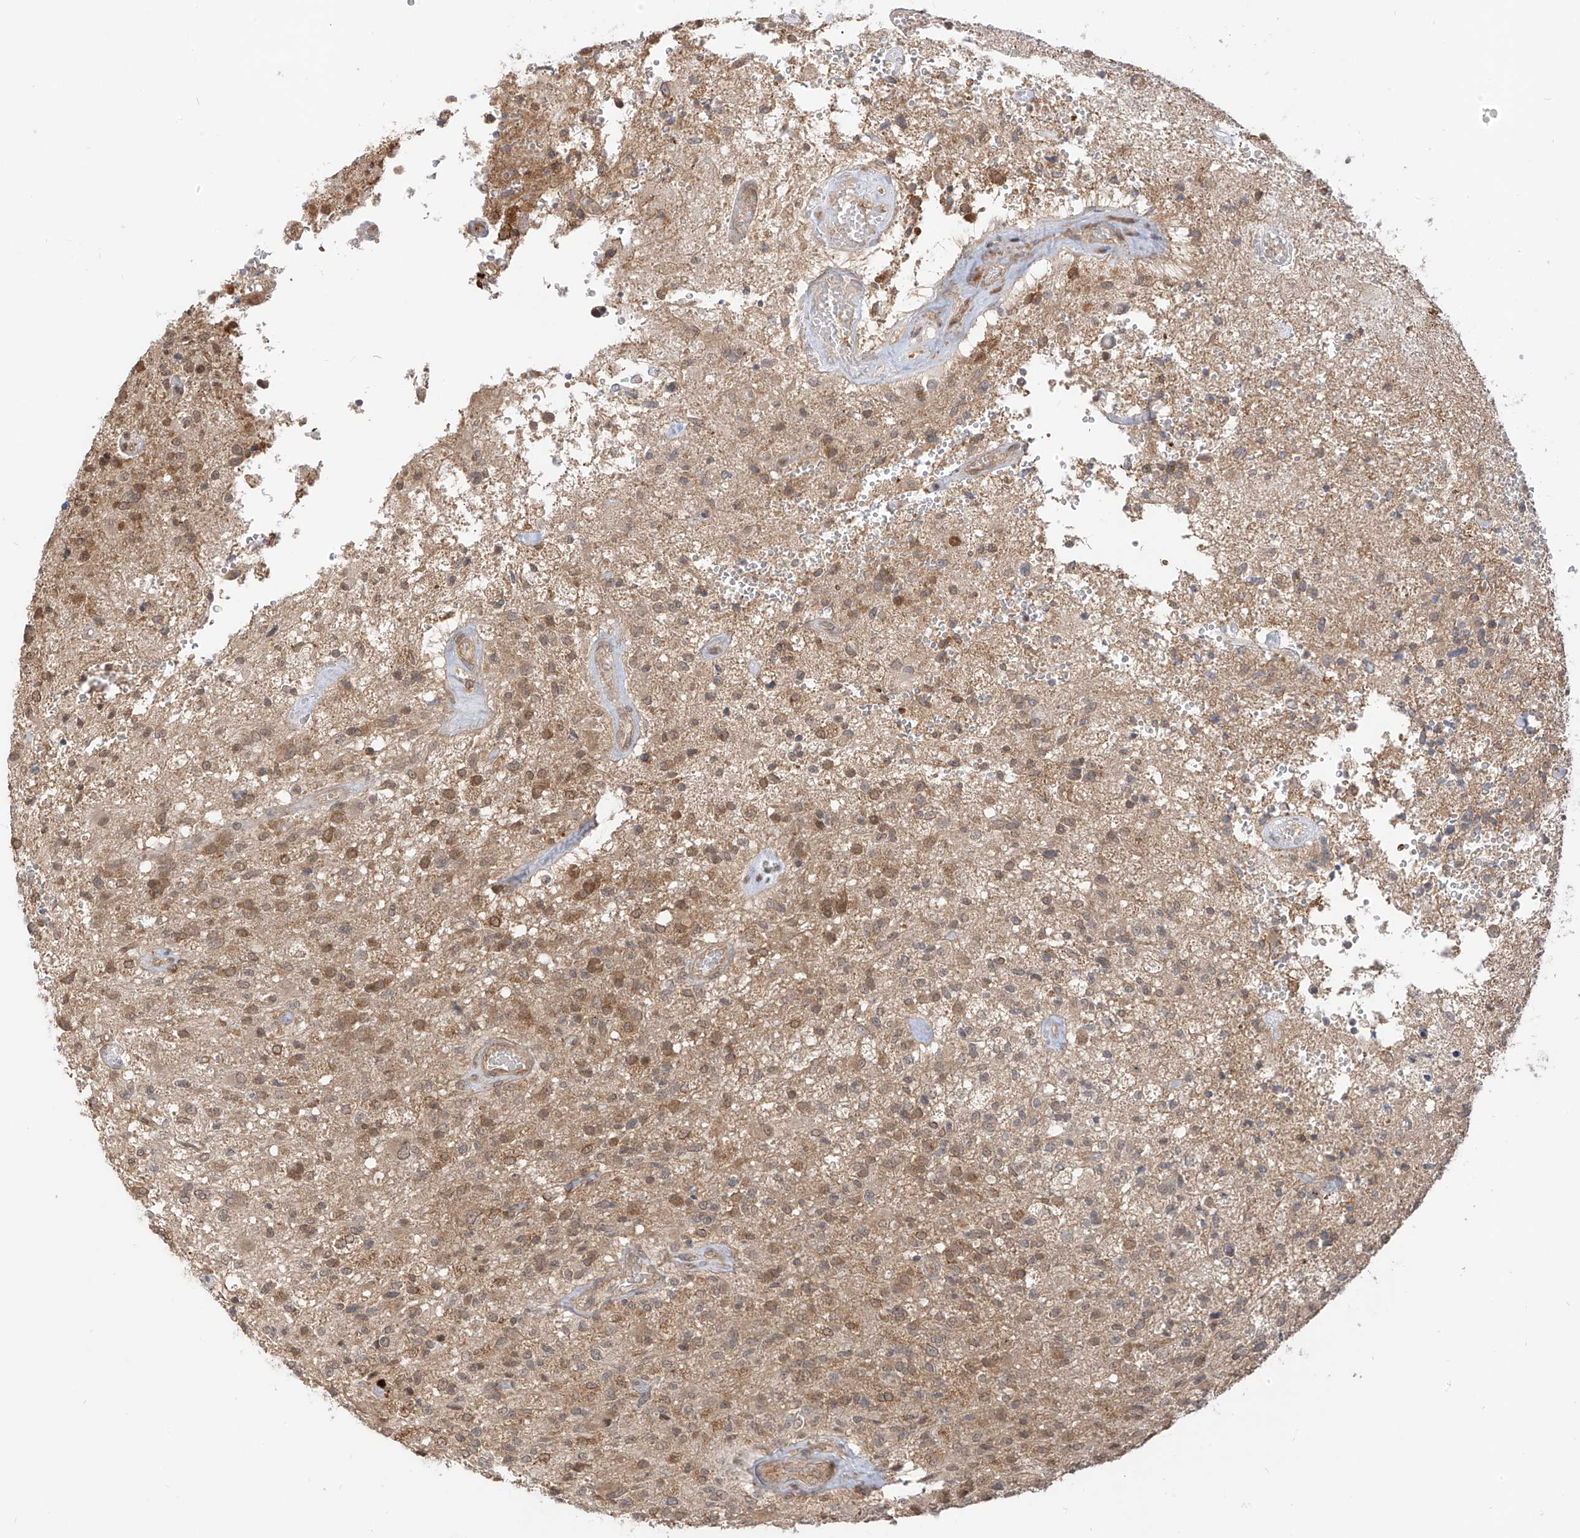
{"staining": {"intensity": "moderate", "quantity": ">75%", "location": "cytoplasmic/membranous,nuclear"}, "tissue": "glioma", "cell_type": "Tumor cells", "image_type": "cancer", "snomed": [{"axis": "morphology", "description": "Glioma, malignant, High grade"}, {"axis": "topography", "description": "Brain"}], "caption": "Human malignant glioma (high-grade) stained with a brown dye displays moderate cytoplasmic/membranous and nuclear positive positivity in approximately >75% of tumor cells.", "gene": "LCOR", "patient": {"sex": "male", "age": 72}}